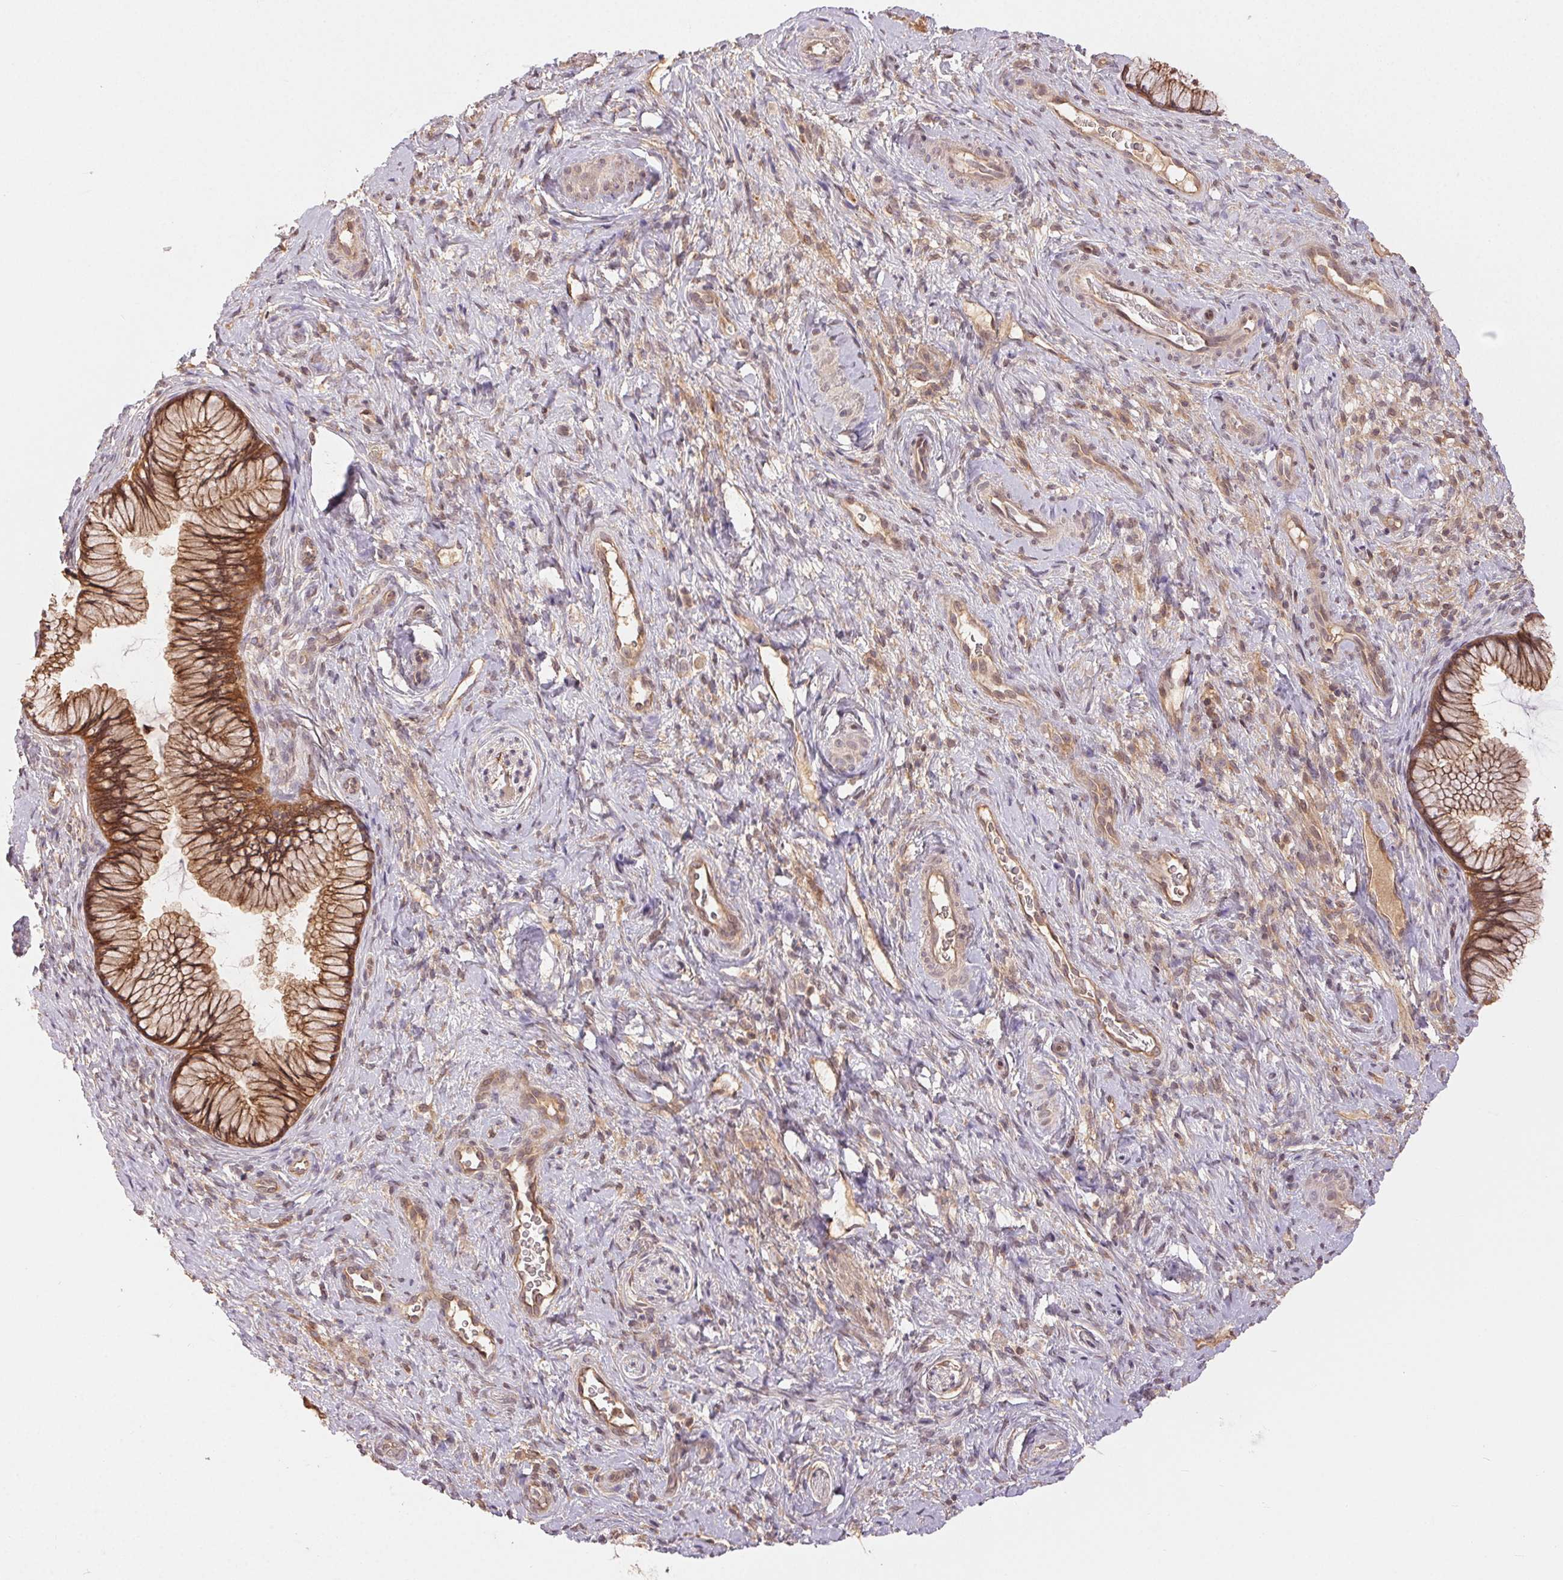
{"staining": {"intensity": "strong", "quantity": ">75%", "location": "cytoplasmic/membranous"}, "tissue": "cervix", "cell_type": "Glandular cells", "image_type": "normal", "snomed": [{"axis": "morphology", "description": "Normal tissue, NOS"}, {"axis": "topography", "description": "Cervix"}], "caption": "A high-resolution photomicrograph shows immunohistochemistry (IHC) staining of unremarkable cervix, which displays strong cytoplasmic/membranous expression in about >75% of glandular cells. (DAB (3,3'-diaminobenzidine) IHC, brown staining for protein, blue staining for nuclei).", "gene": "MAPKAPK2", "patient": {"sex": "female", "age": 34}}